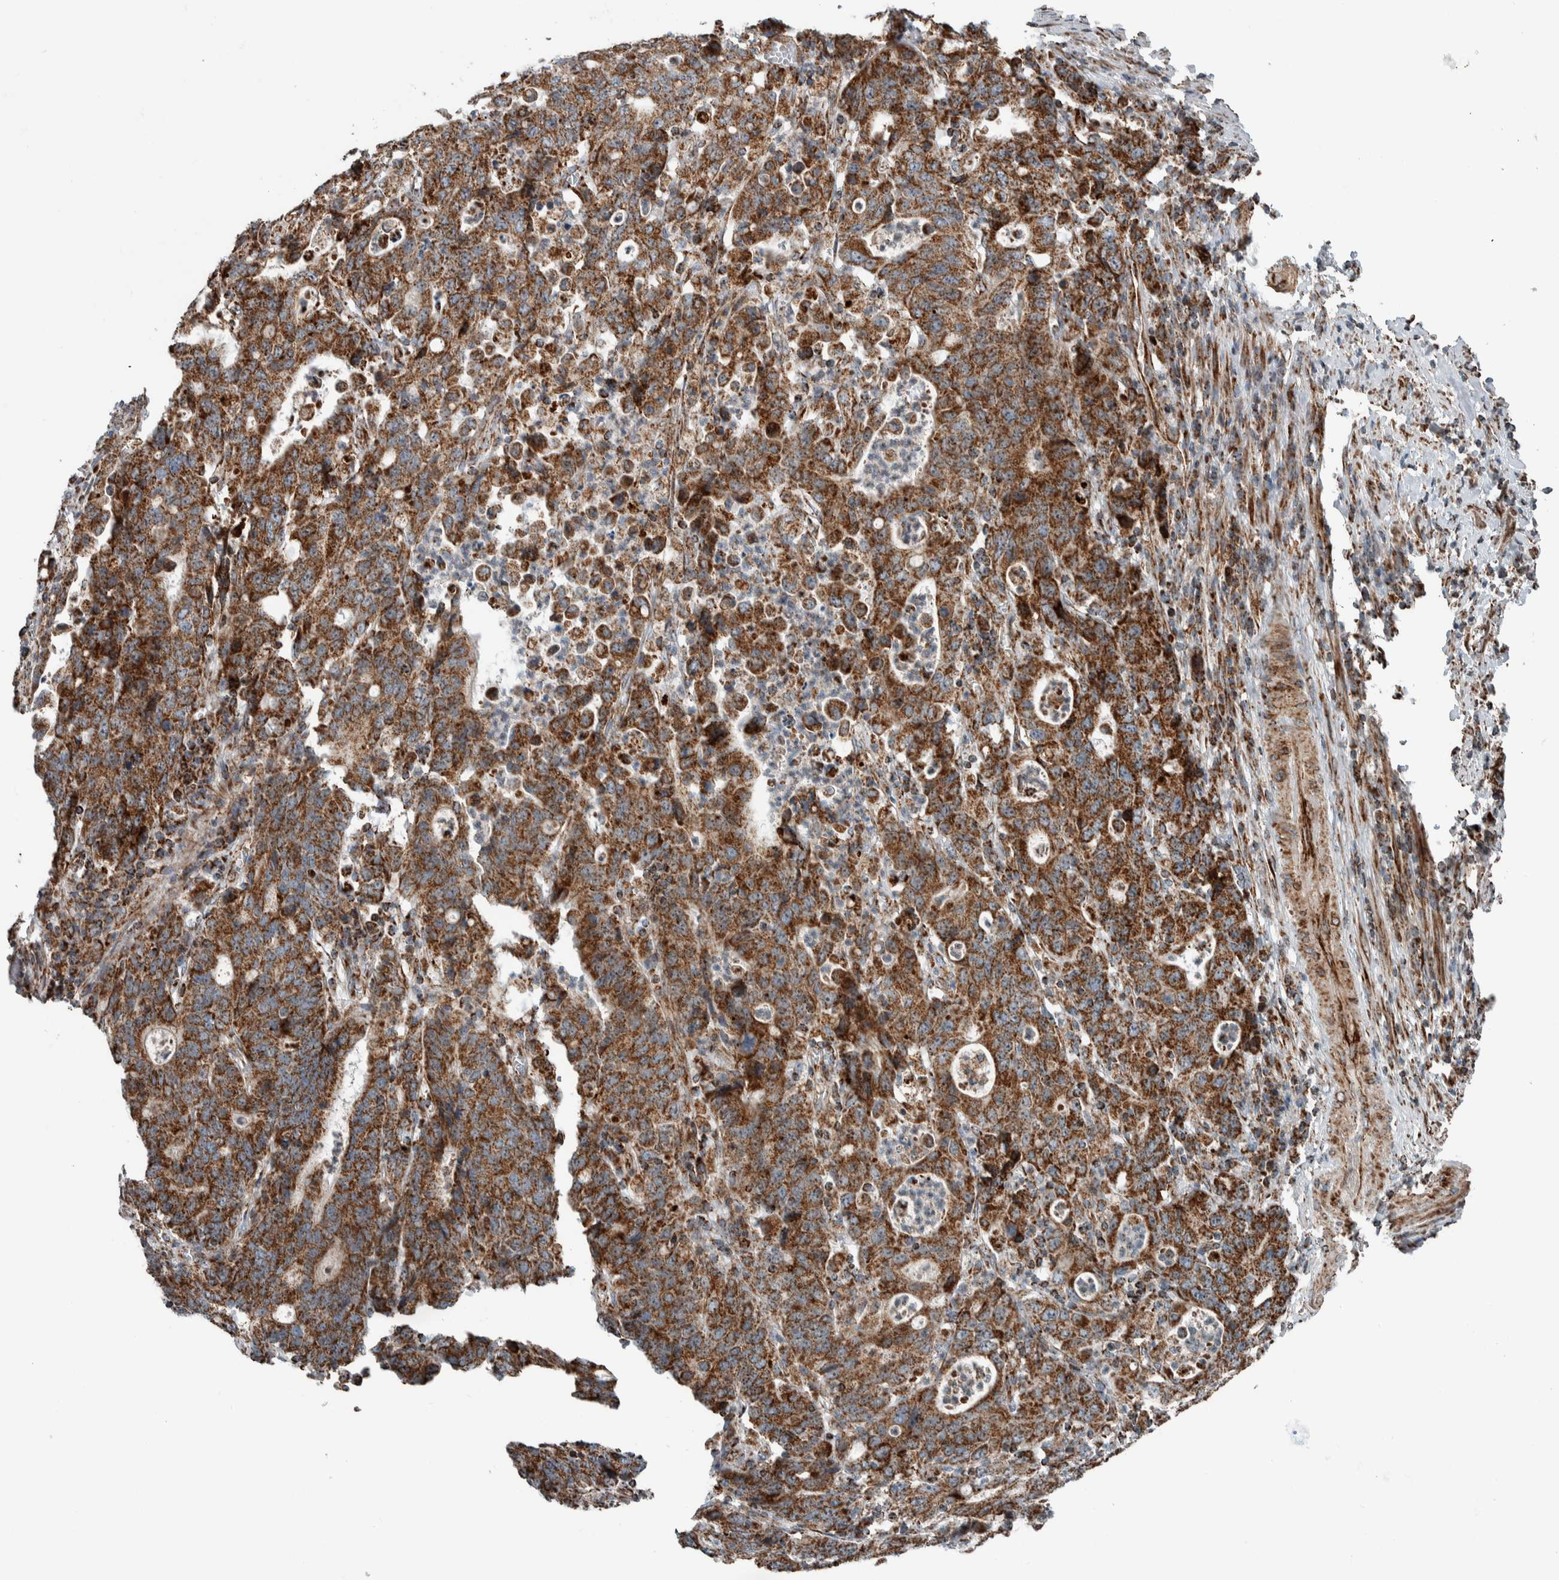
{"staining": {"intensity": "strong", "quantity": ">75%", "location": "cytoplasmic/membranous"}, "tissue": "stomach cancer", "cell_type": "Tumor cells", "image_type": "cancer", "snomed": [{"axis": "morphology", "description": "Adenocarcinoma, NOS"}, {"axis": "topography", "description": "Stomach, upper"}], "caption": "Stomach cancer (adenocarcinoma) stained for a protein (brown) demonstrates strong cytoplasmic/membranous positive expression in about >75% of tumor cells.", "gene": "CNTROB", "patient": {"sex": "male", "age": 69}}